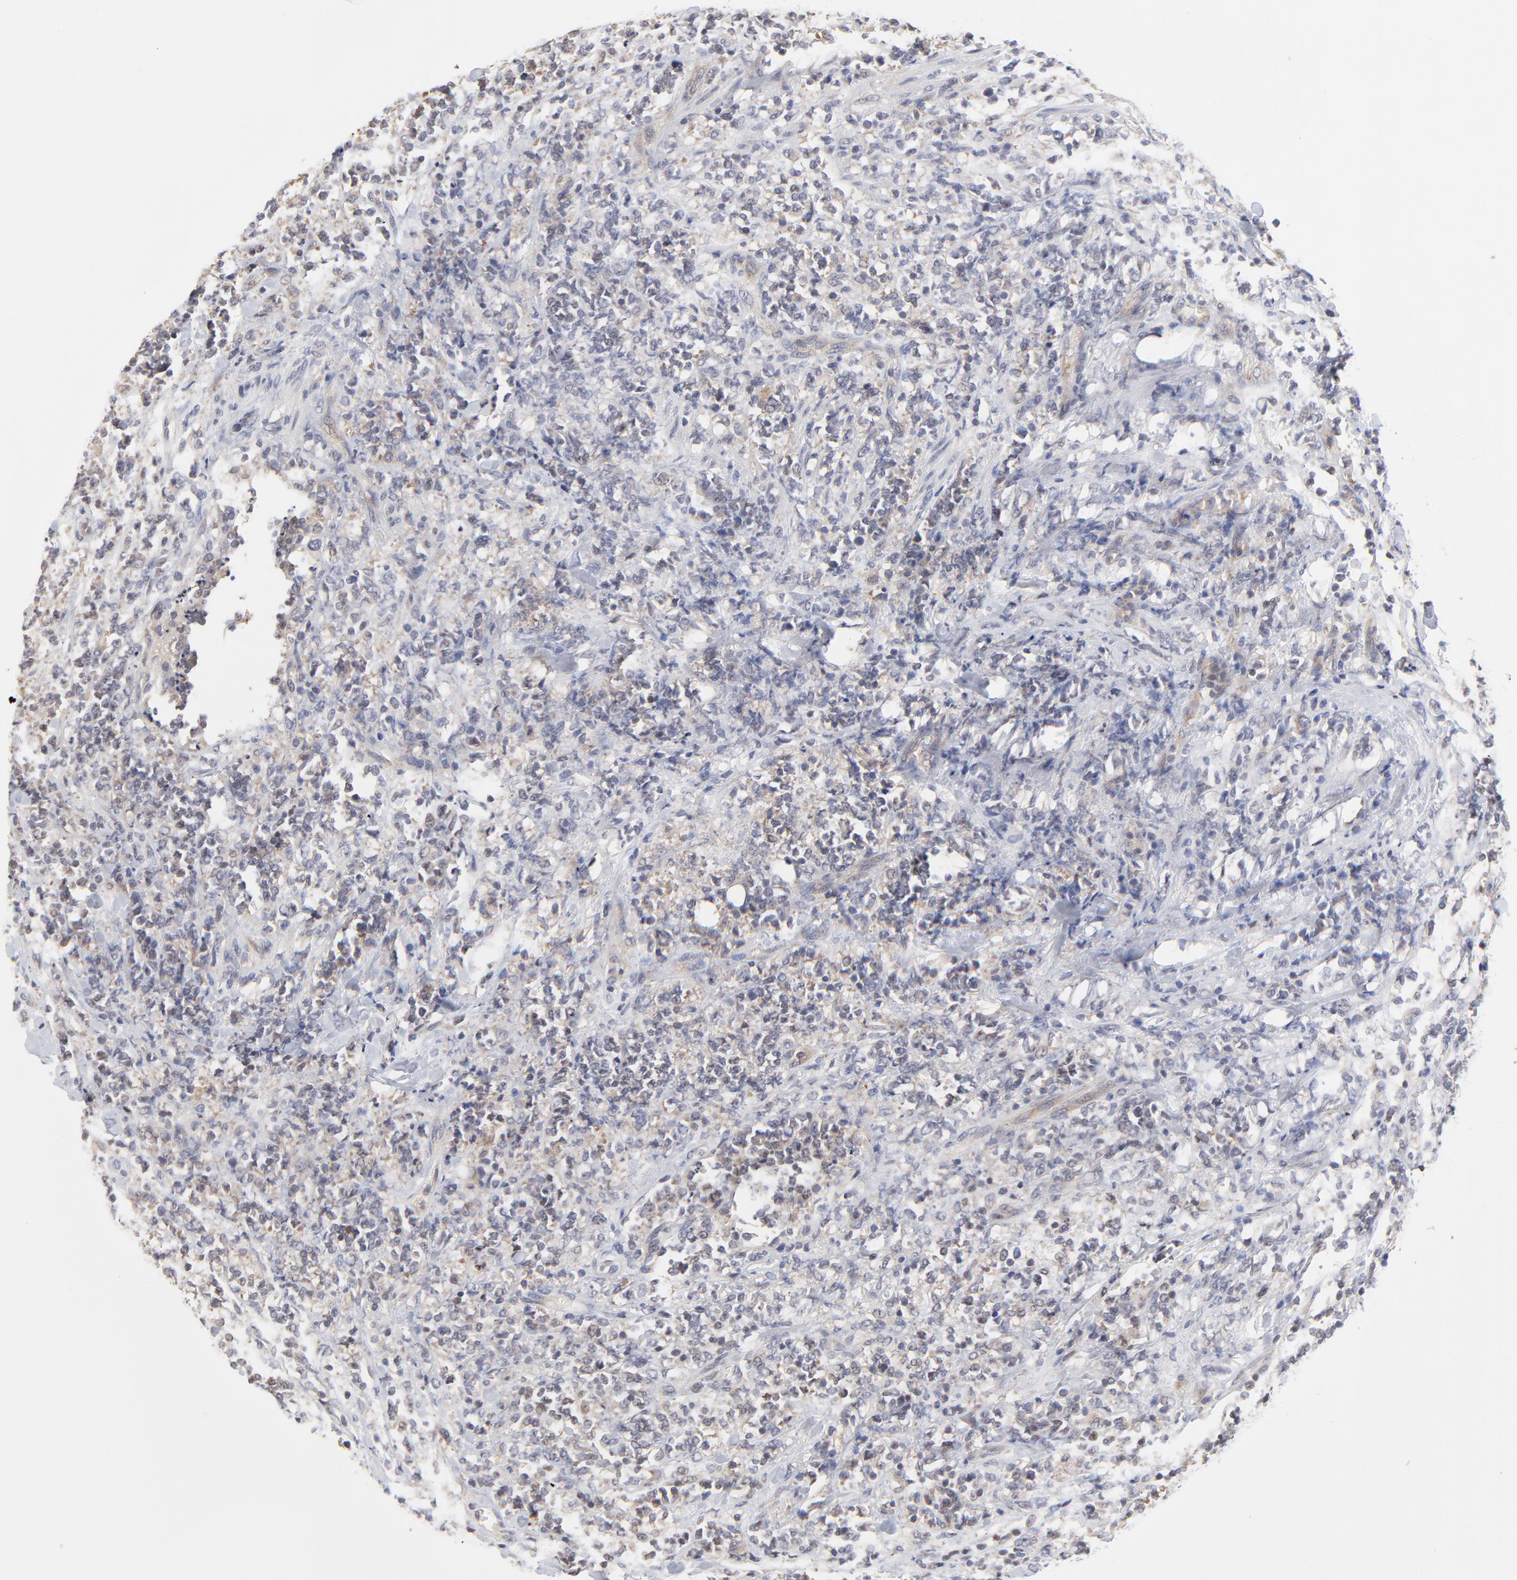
{"staining": {"intensity": "weak", "quantity": "25%-75%", "location": "cytoplasmic/membranous"}, "tissue": "lymphoma", "cell_type": "Tumor cells", "image_type": "cancer", "snomed": [{"axis": "morphology", "description": "Malignant lymphoma, non-Hodgkin's type, High grade"}, {"axis": "topography", "description": "Soft tissue"}], "caption": "High-grade malignant lymphoma, non-Hodgkin's type was stained to show a protein in brown. There is low levels of weak cytoplasmic/membranous positivity in approximately 25%-75% of tumor cells.", "gene": "ZNF157", "patient": {"sex": "male", "age": 18}}